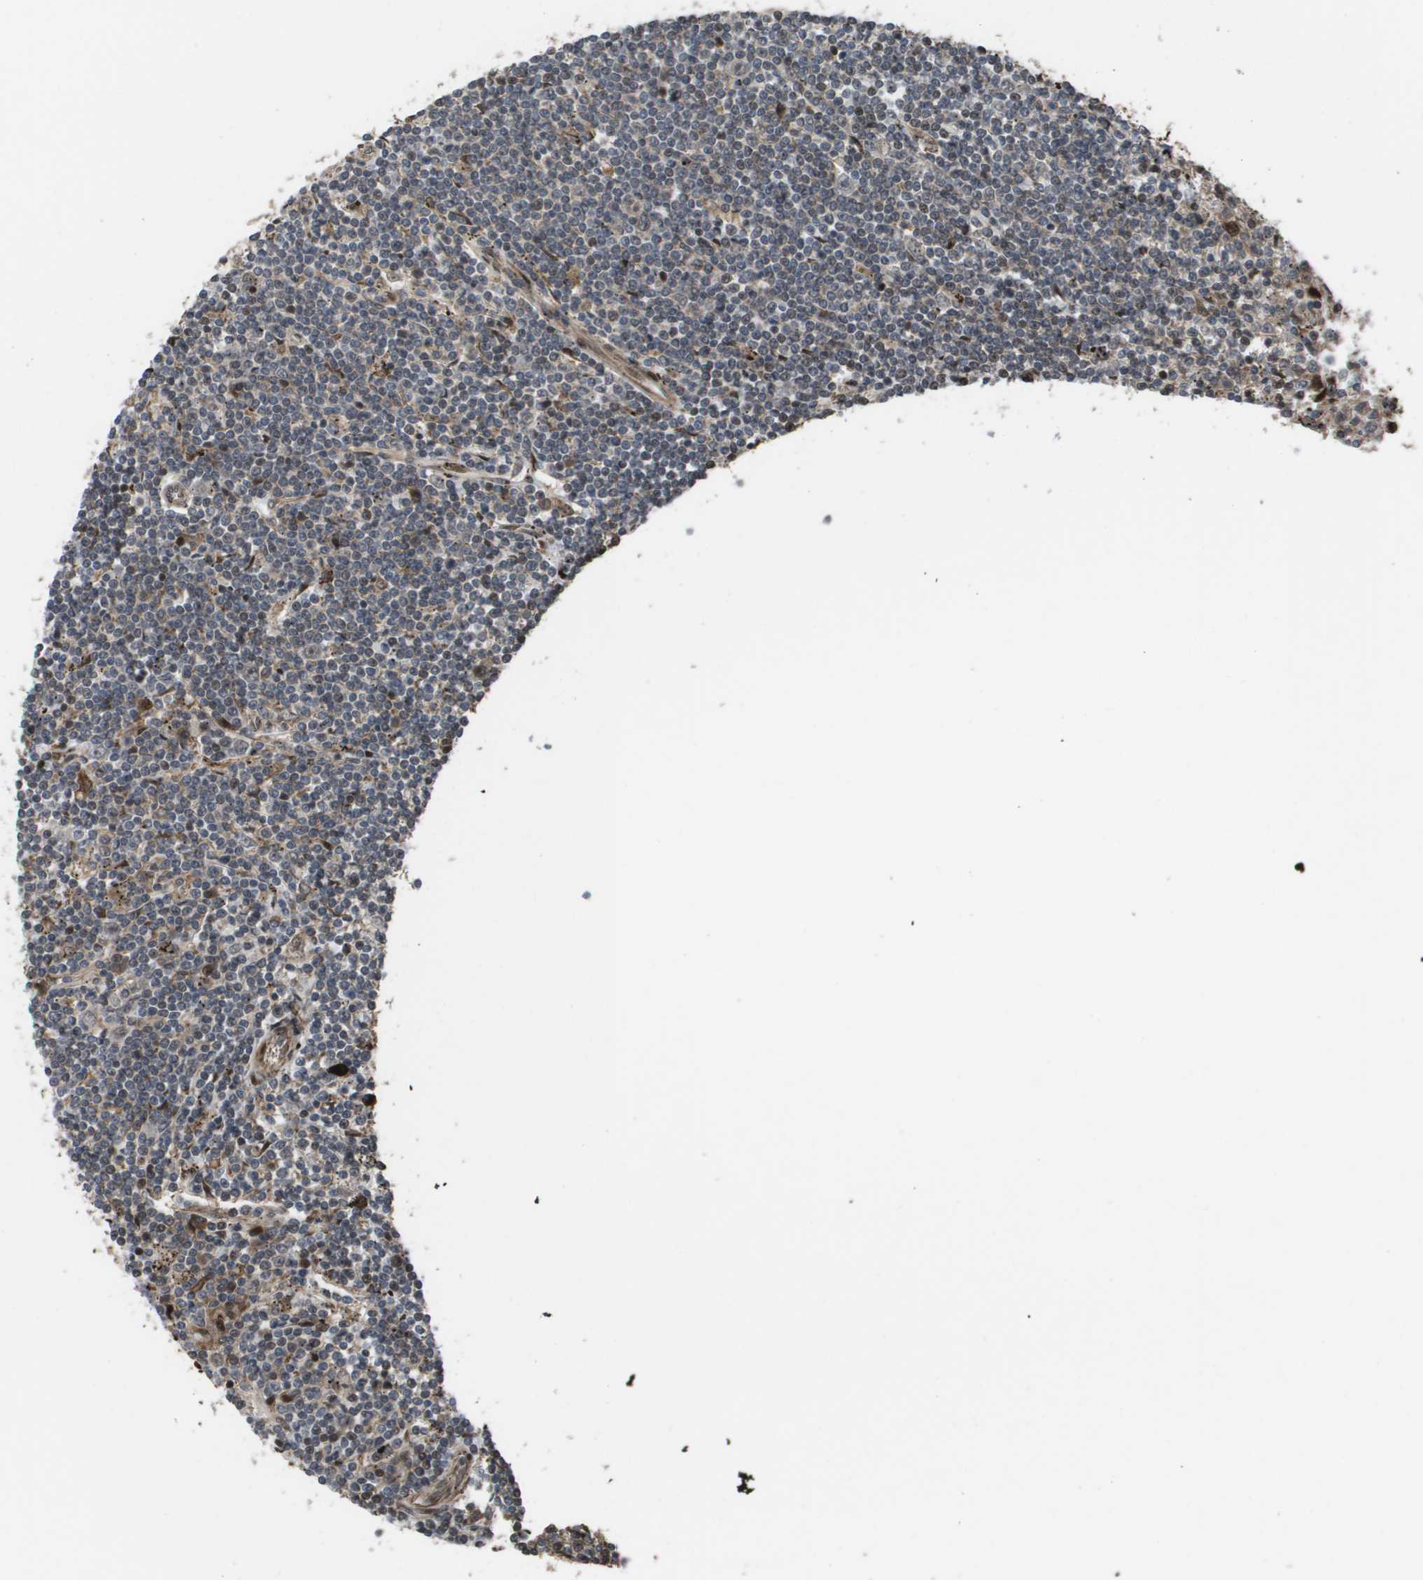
{"staining": {"intensity": "negative", "quantity": "none", "location": "none"}, "tissue": "lymphoma", "cell_type": "Tumor cells", "image_type": "cancer", "snomed": [{"axis": "morphology", "description": "Malignant lymphoma, non-Hodgkin's type, Low grade"}, {"axis": "topography", "description": "Spleen"}], "caption": "DAB immunohistochemical staining of human low-grade malignant lymphoma, non-Hodgkin's type reveals no significant expression in tumor cells.", "gene": "AXIN2", "patient": {"sex": "male", "age": 76}}